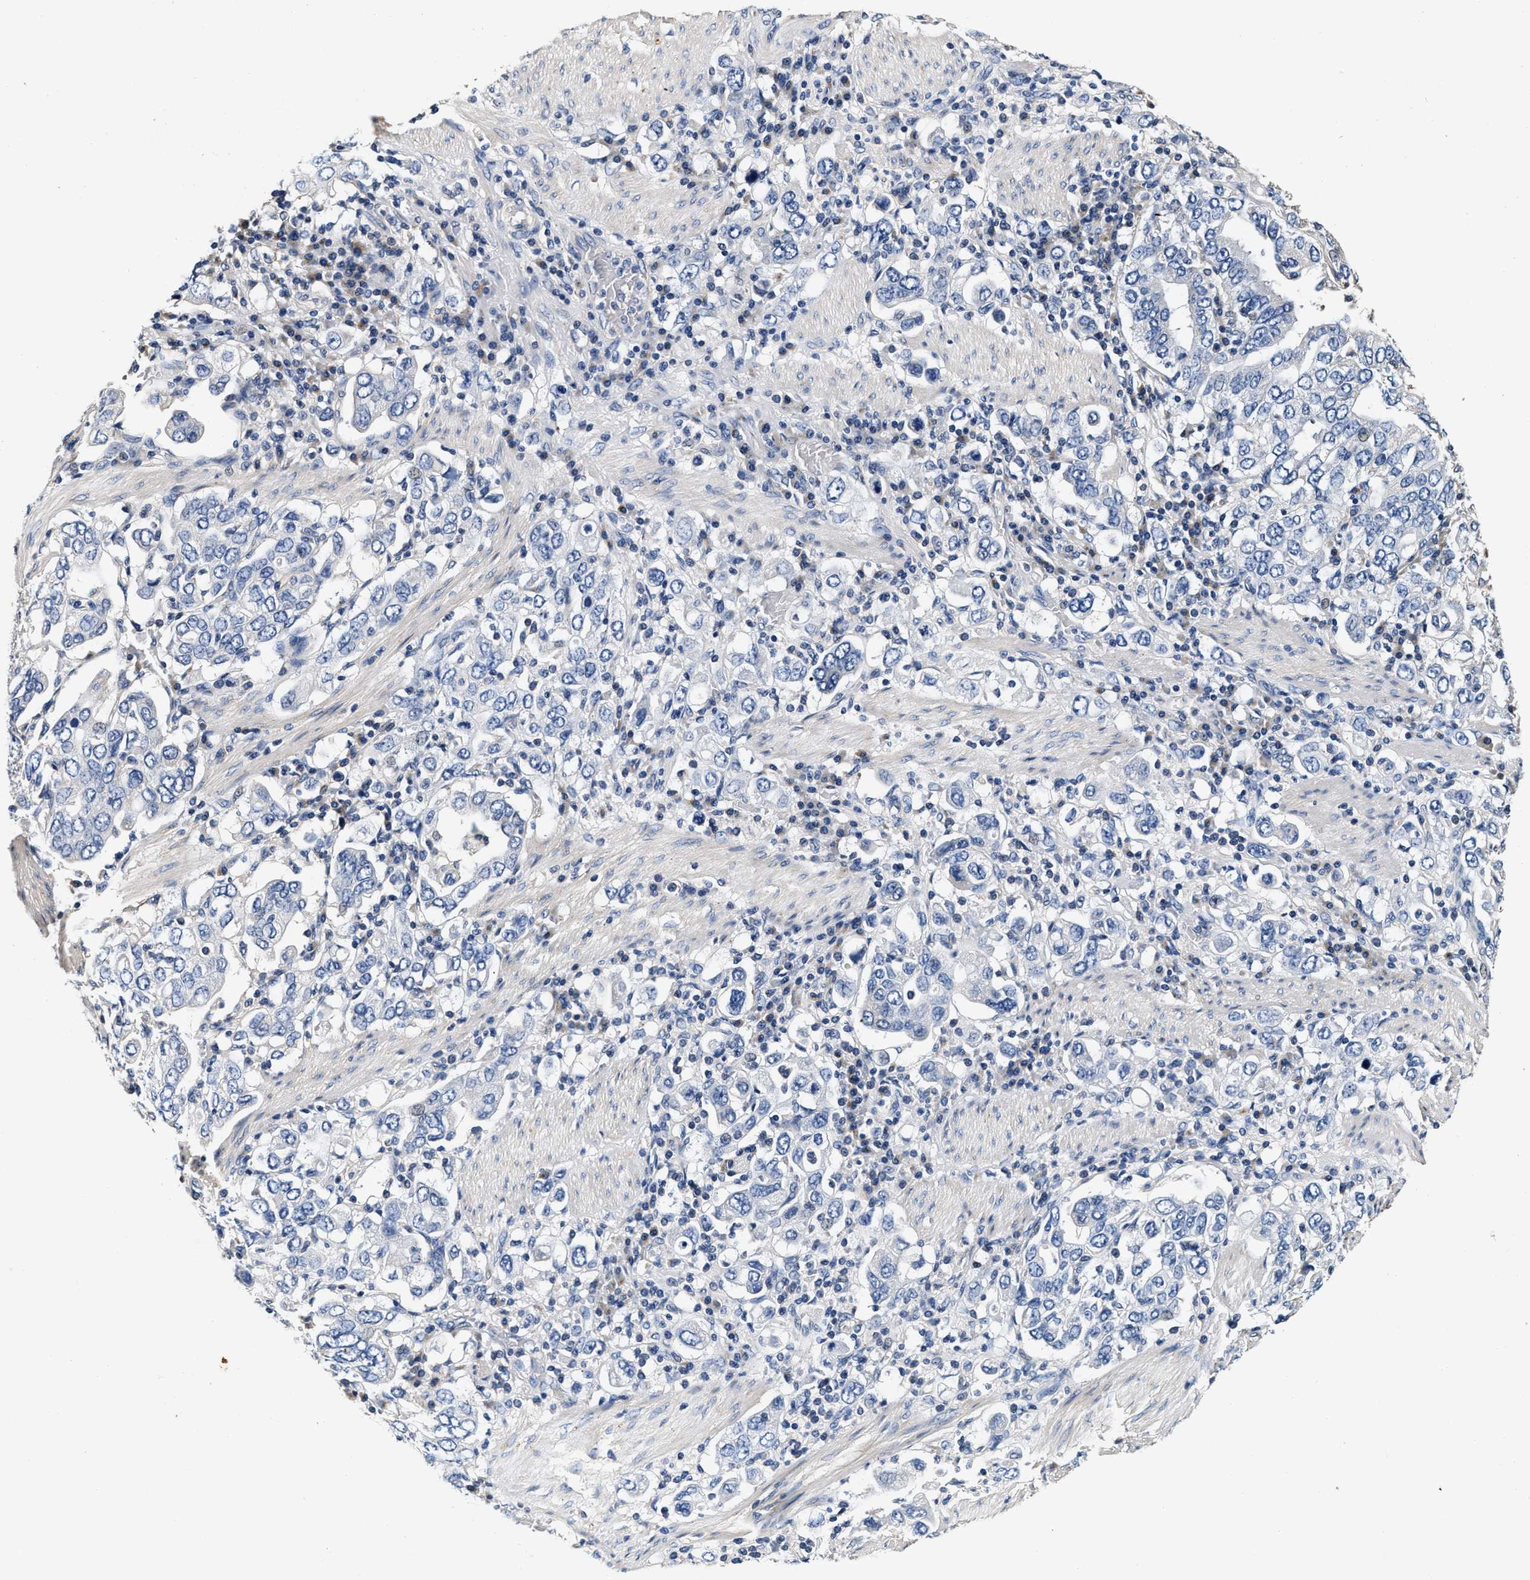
{"staining": {"intensity": "negative", "quantity": "none", "location": "none"}, "tissue": "stomach cancer", "cell_type": "Tumor cells", "image_type": "cancer", "snomed": [{"axis": "morphology", "description": "Adenocarcinoma, NOS"}, {"axis": "topography", "description": "Stomach, upper"}], "caption": "This is an immunohistochemistry (IHC) photomicrograph of human stomach adenocarcinoma. There is no staining in tumor cells.", "gene": "ABCG8", "patient": {"sex": "male", "age": 62}}